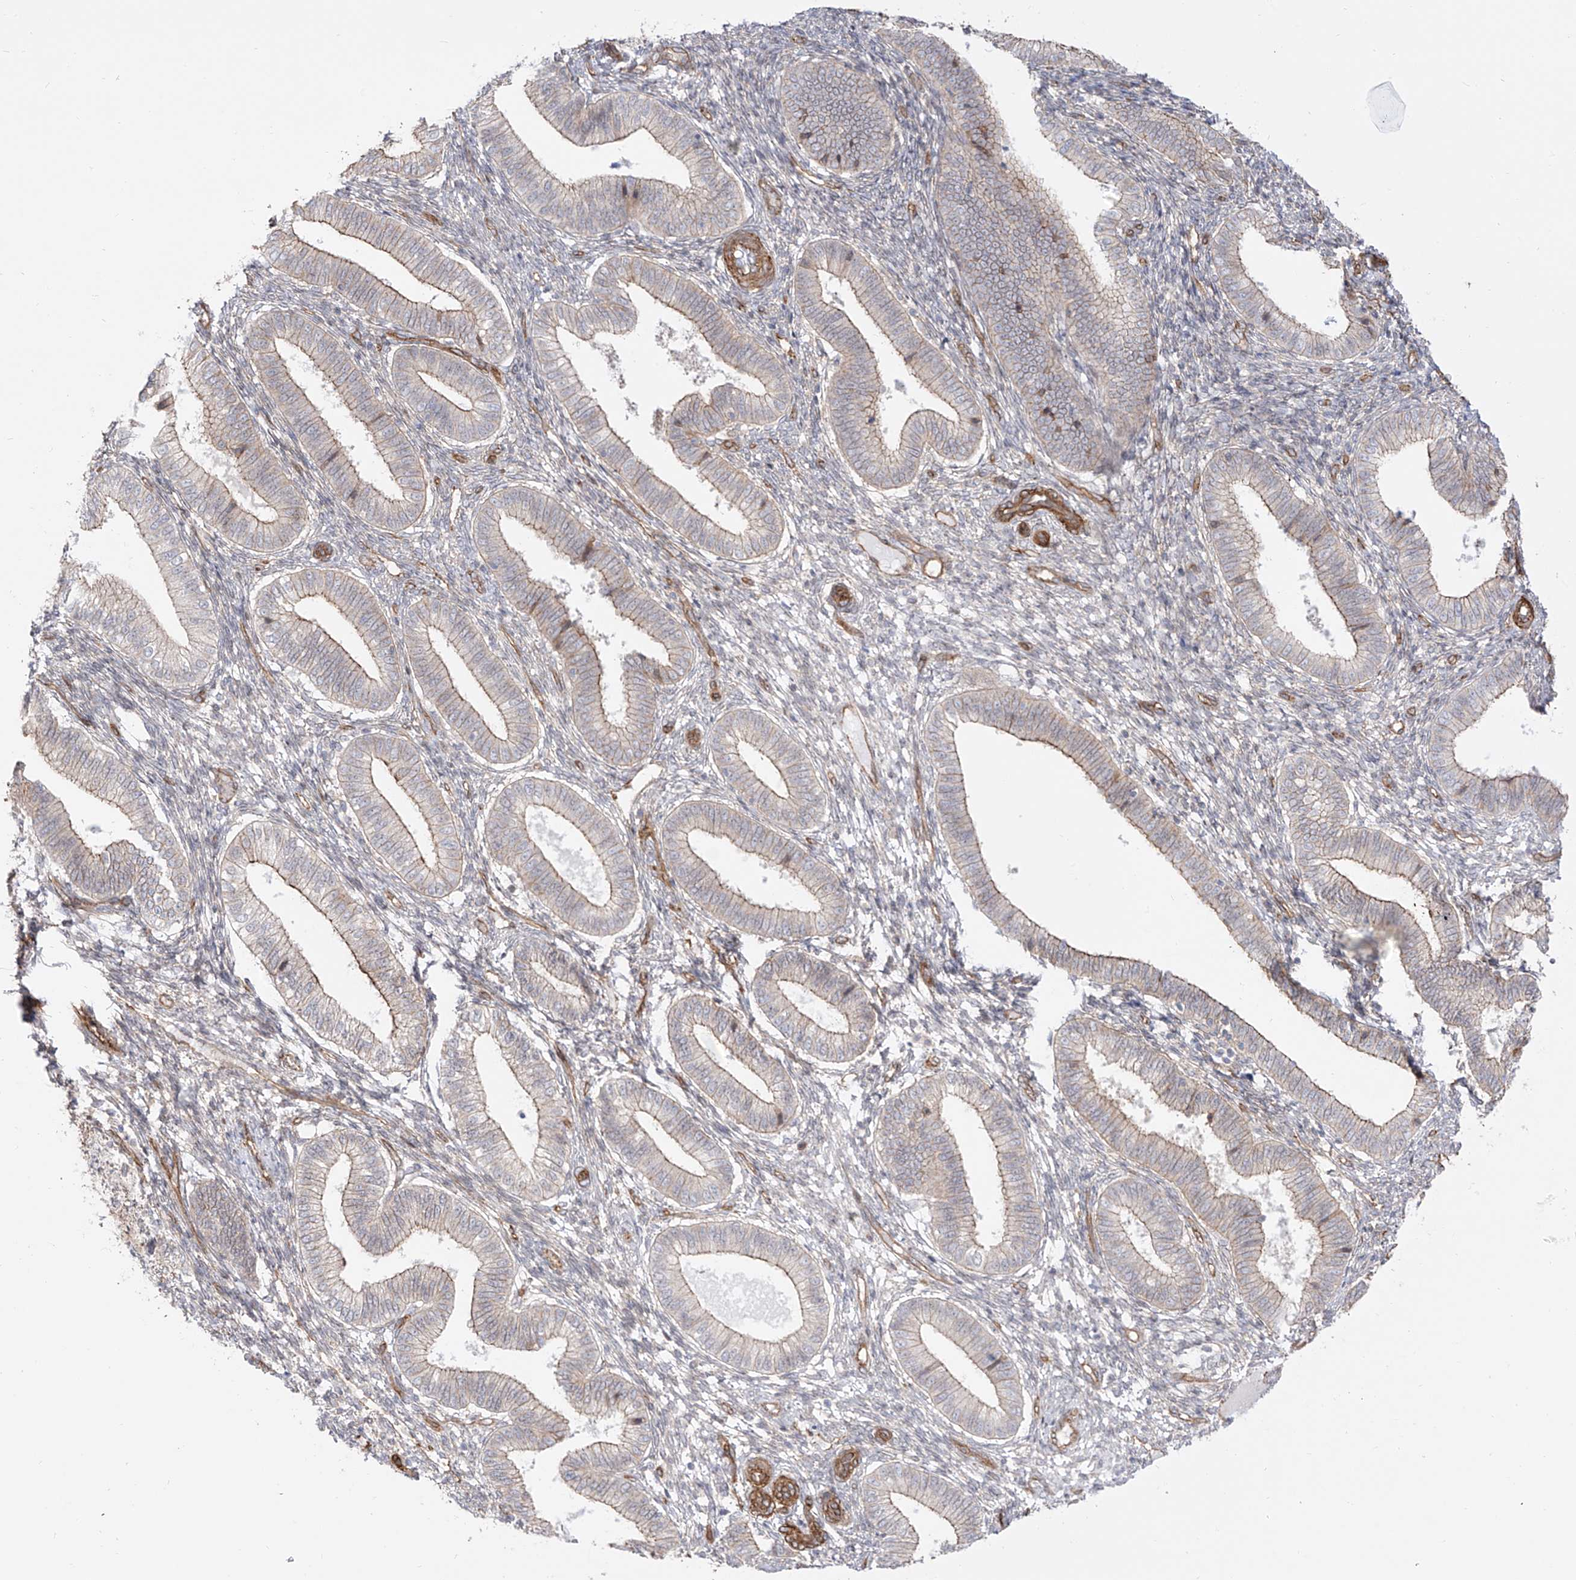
{"staining": {"intensity": "weak", "quantity": "<25%", "location": "cytoplasmic/membranous"}, "tissue": "endometrium", "cell_type": "Cells in endometrial stroma", "image_type": "normal", "snomed": [{"axis": "morphology", "description": "Normal tissue, NOS"}, {"axis": "topography", "description": "Endometrium"}], "caption": "Cells in endometrial stroma show no significant protein staining in unremarkable endometrium. (Brightfield microscopy of DAB (3,3'-diaminobenzidine) immunohistochemistry at high magnification).", "gene": "ZNF180", "patient": {"sex": "female", "age": 39}}